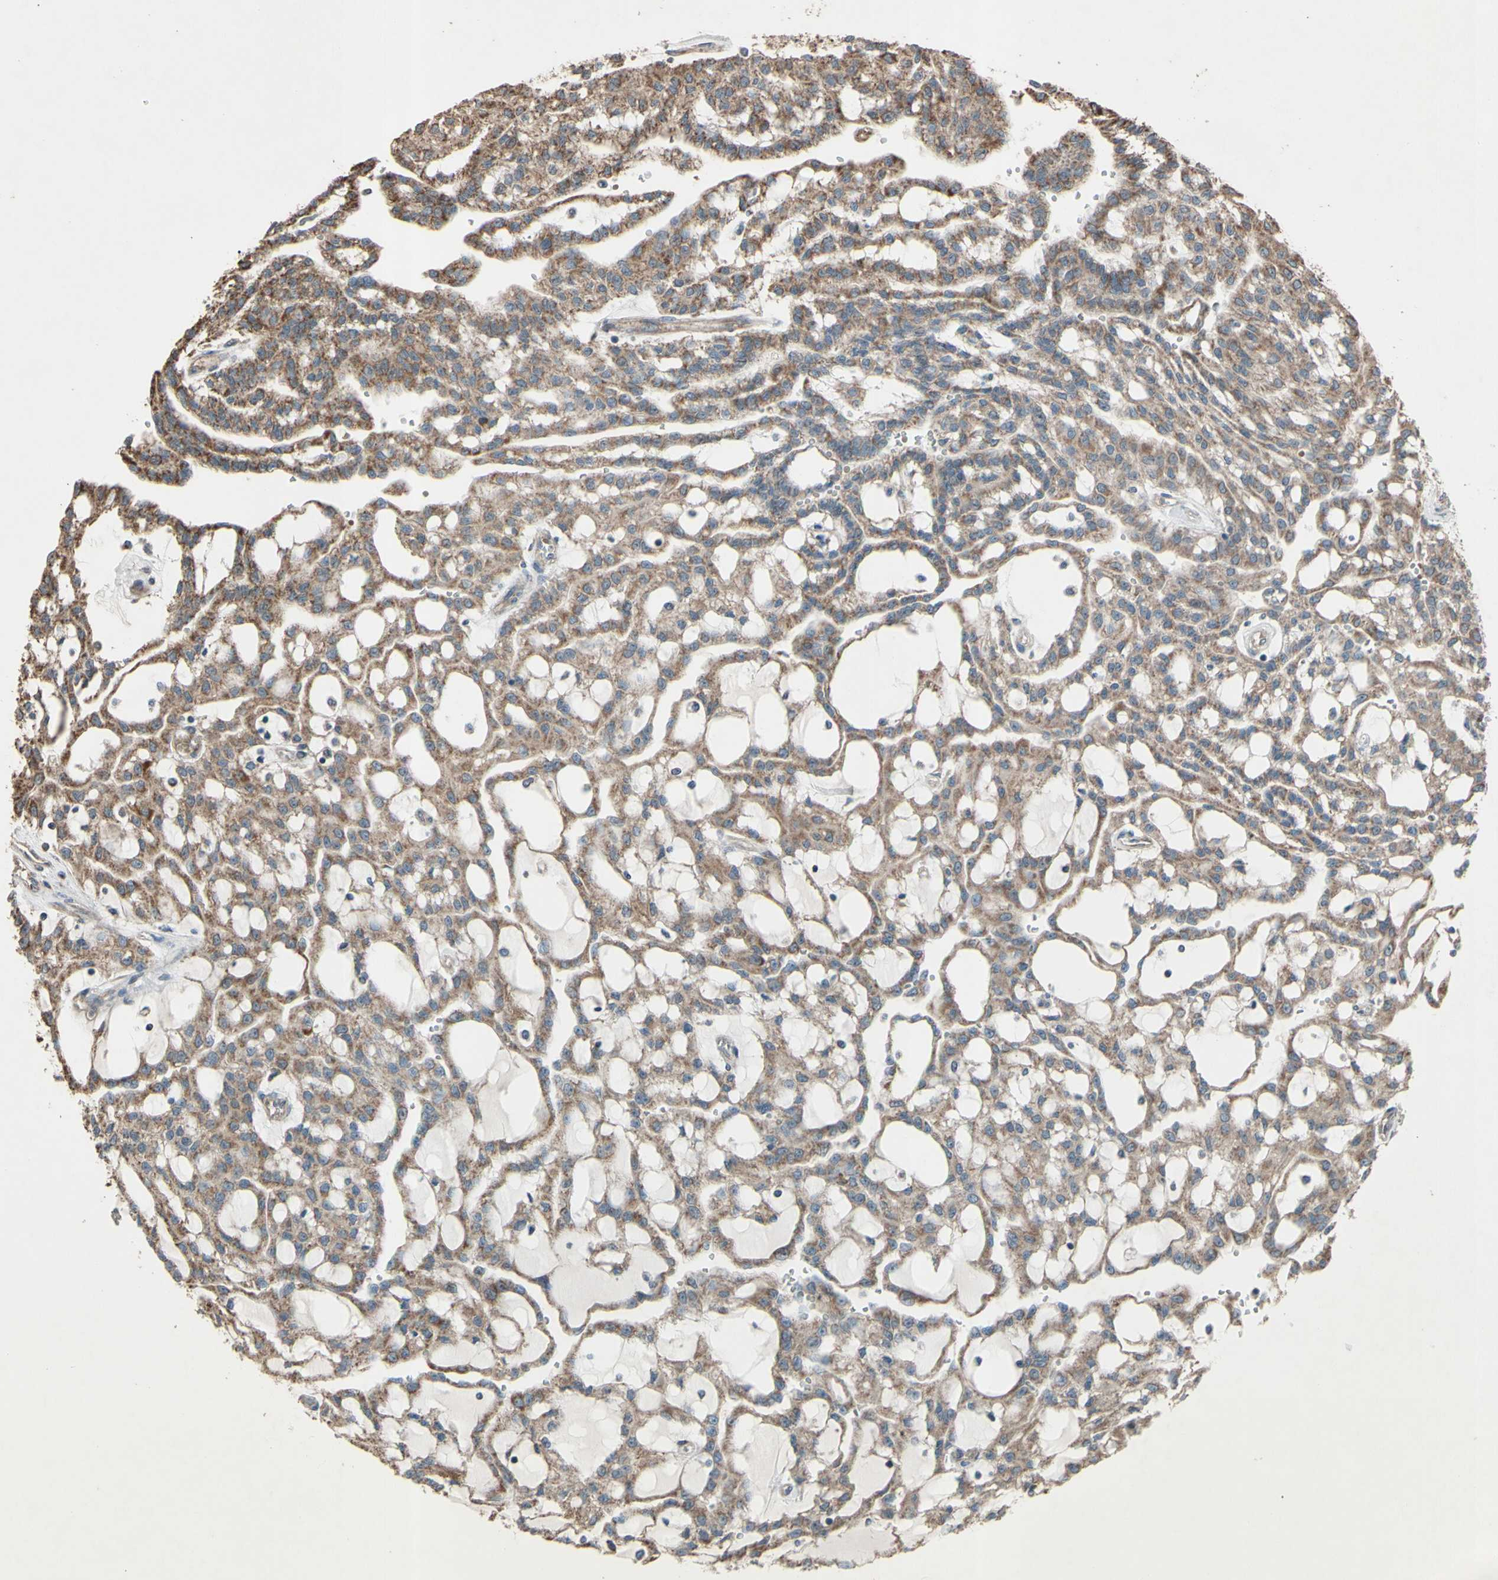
{"staining": {"intensity": "moderate", "quantity": ">75%", "location": "cytoplasmic/membranous"}, "tissue": "renal cancer", "cell_type": "Tumor cells", "image_type": "cancer", "snomed": [{"axis": "morphology", "description": "Adenocarcinoma, NOS"}, {"axis": "topography", "description": "Kidney"}], "caption": "A photomicrograph showing moderate cytoplasmic/membranous expression in about >75% of tumor cells in renal adenocarcinoma, as visualized by brown immunohistochemical staining.", "gene": "ACOT8", "patient": {"sex": "male", "age": 63}}